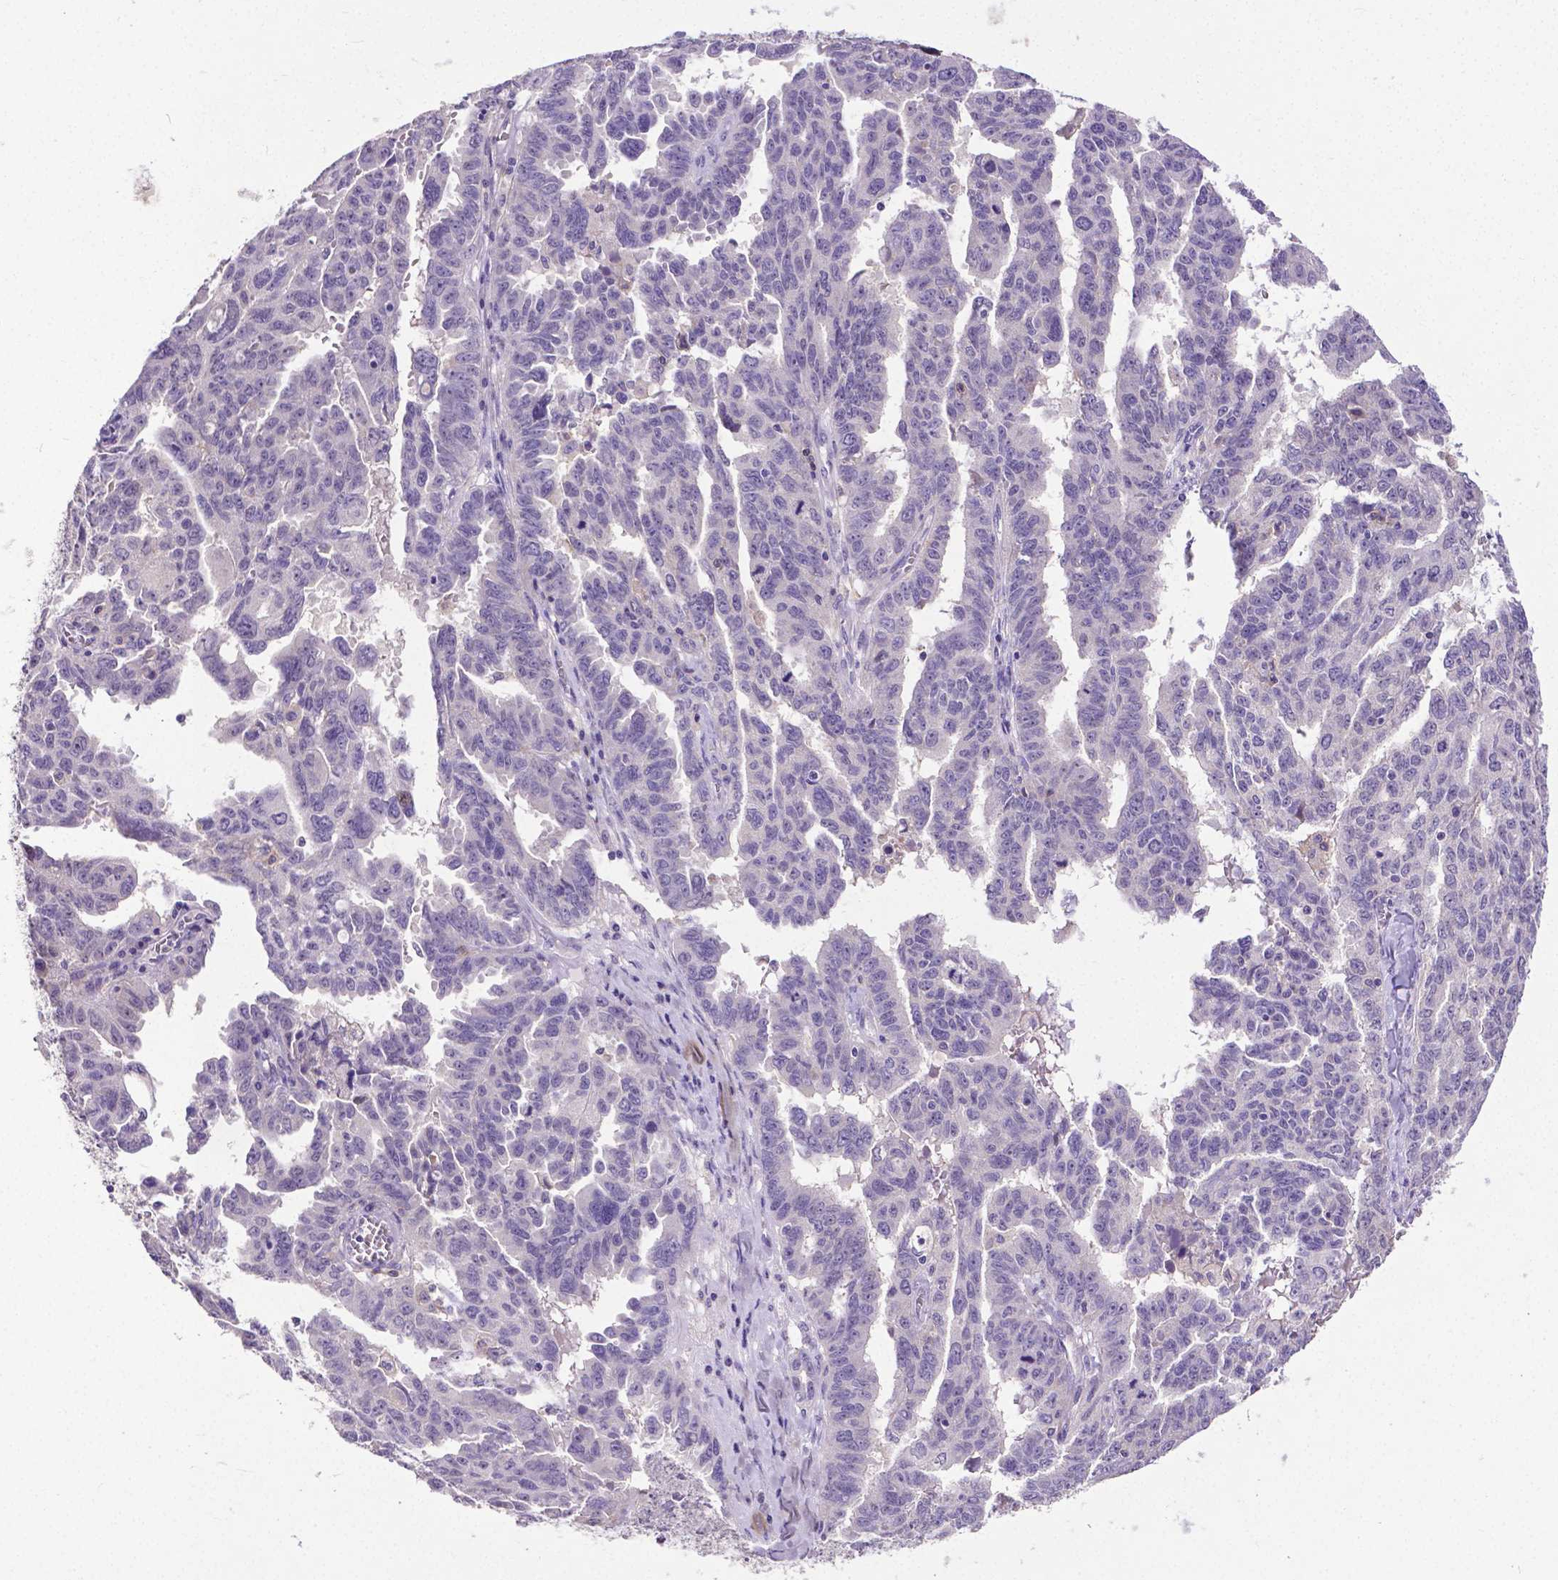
{"staining": {"intensity": "negative", "quantity": "none", "location": "none"}, "tissue": "ovarian cancer", "cell_type": "Tumor cells", "image_type": "cancer", "snomed": [{"axis": "morphology", "description": "Adenocarcinoma, NOS"}, {"axis": "morphology", "description": "Carcinoma, endometroid"}, {"axis": "topography", "description": "Ovary"}], "caption": "A histopathology image of ovarian cancer (endometroid carcinoma) stained for a protein exhibits no brown staining in tumor cells. (DAB (3,3'-diaminobenzidine) immunohistochemistry (IHC), high magnification).", "gene": "CD4", "patient": {"sex": "female", "age": 72}}